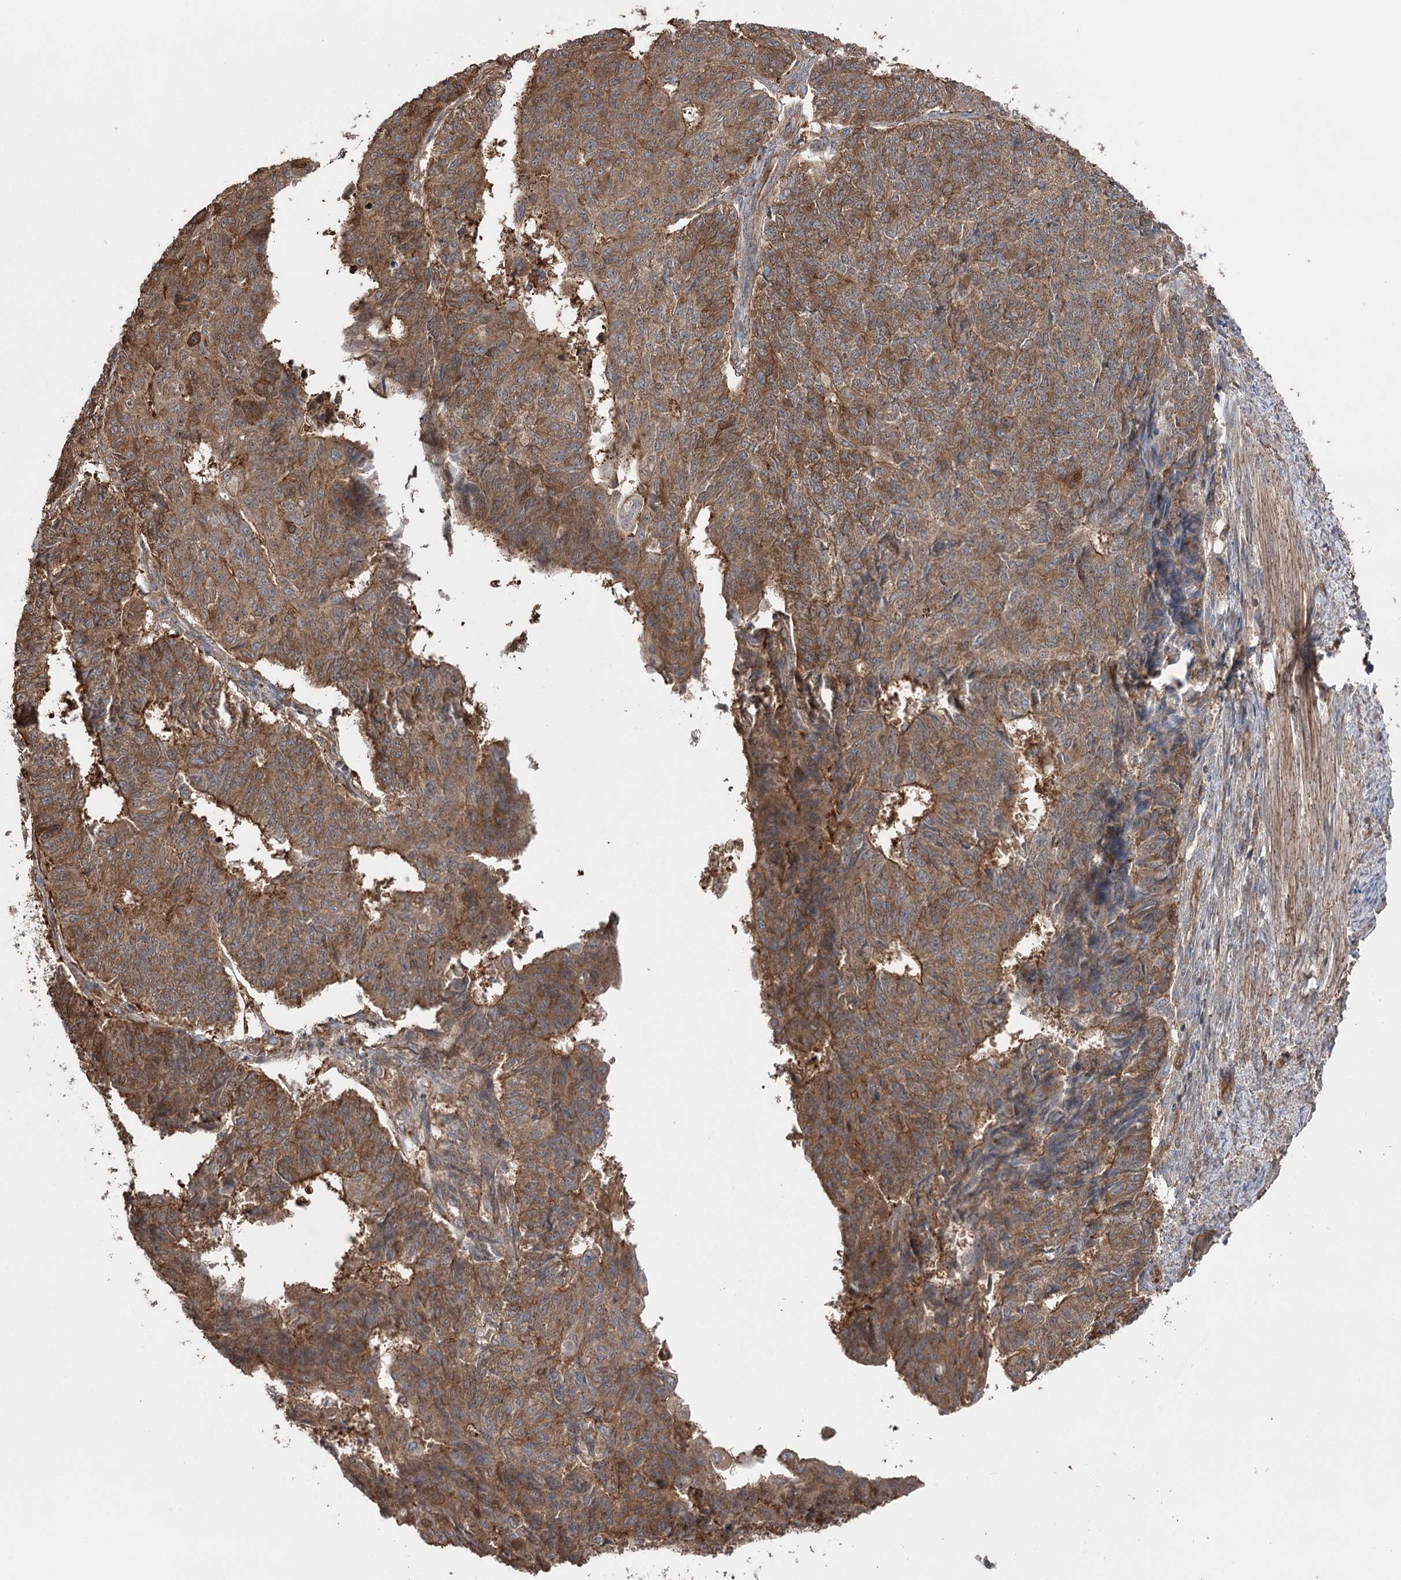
{"staining": {"intensity": "moderate", "quantity": ">75%", "location": "cytoplasmic/membranous"}, "tissue": "endometrial cancer", "cell_type": "Tumor cells", "image_type": "cancer", "snomed": [{"axis": "morphology", "description": "Adenocarcinoma, NOS"}, {"axis": "topography", "description": "Endometrium"}], "caption": "Protein positivity by IHC demonstrates moderate cytoplasmic/membranous staining in approximately >75% of tumor cells in endometrial adenocarcinoma. (Brightfield microscopy of DAB IHC at high magnification).", "gene": "LARS2", "patient": {"sex": "female", "age": 32}}